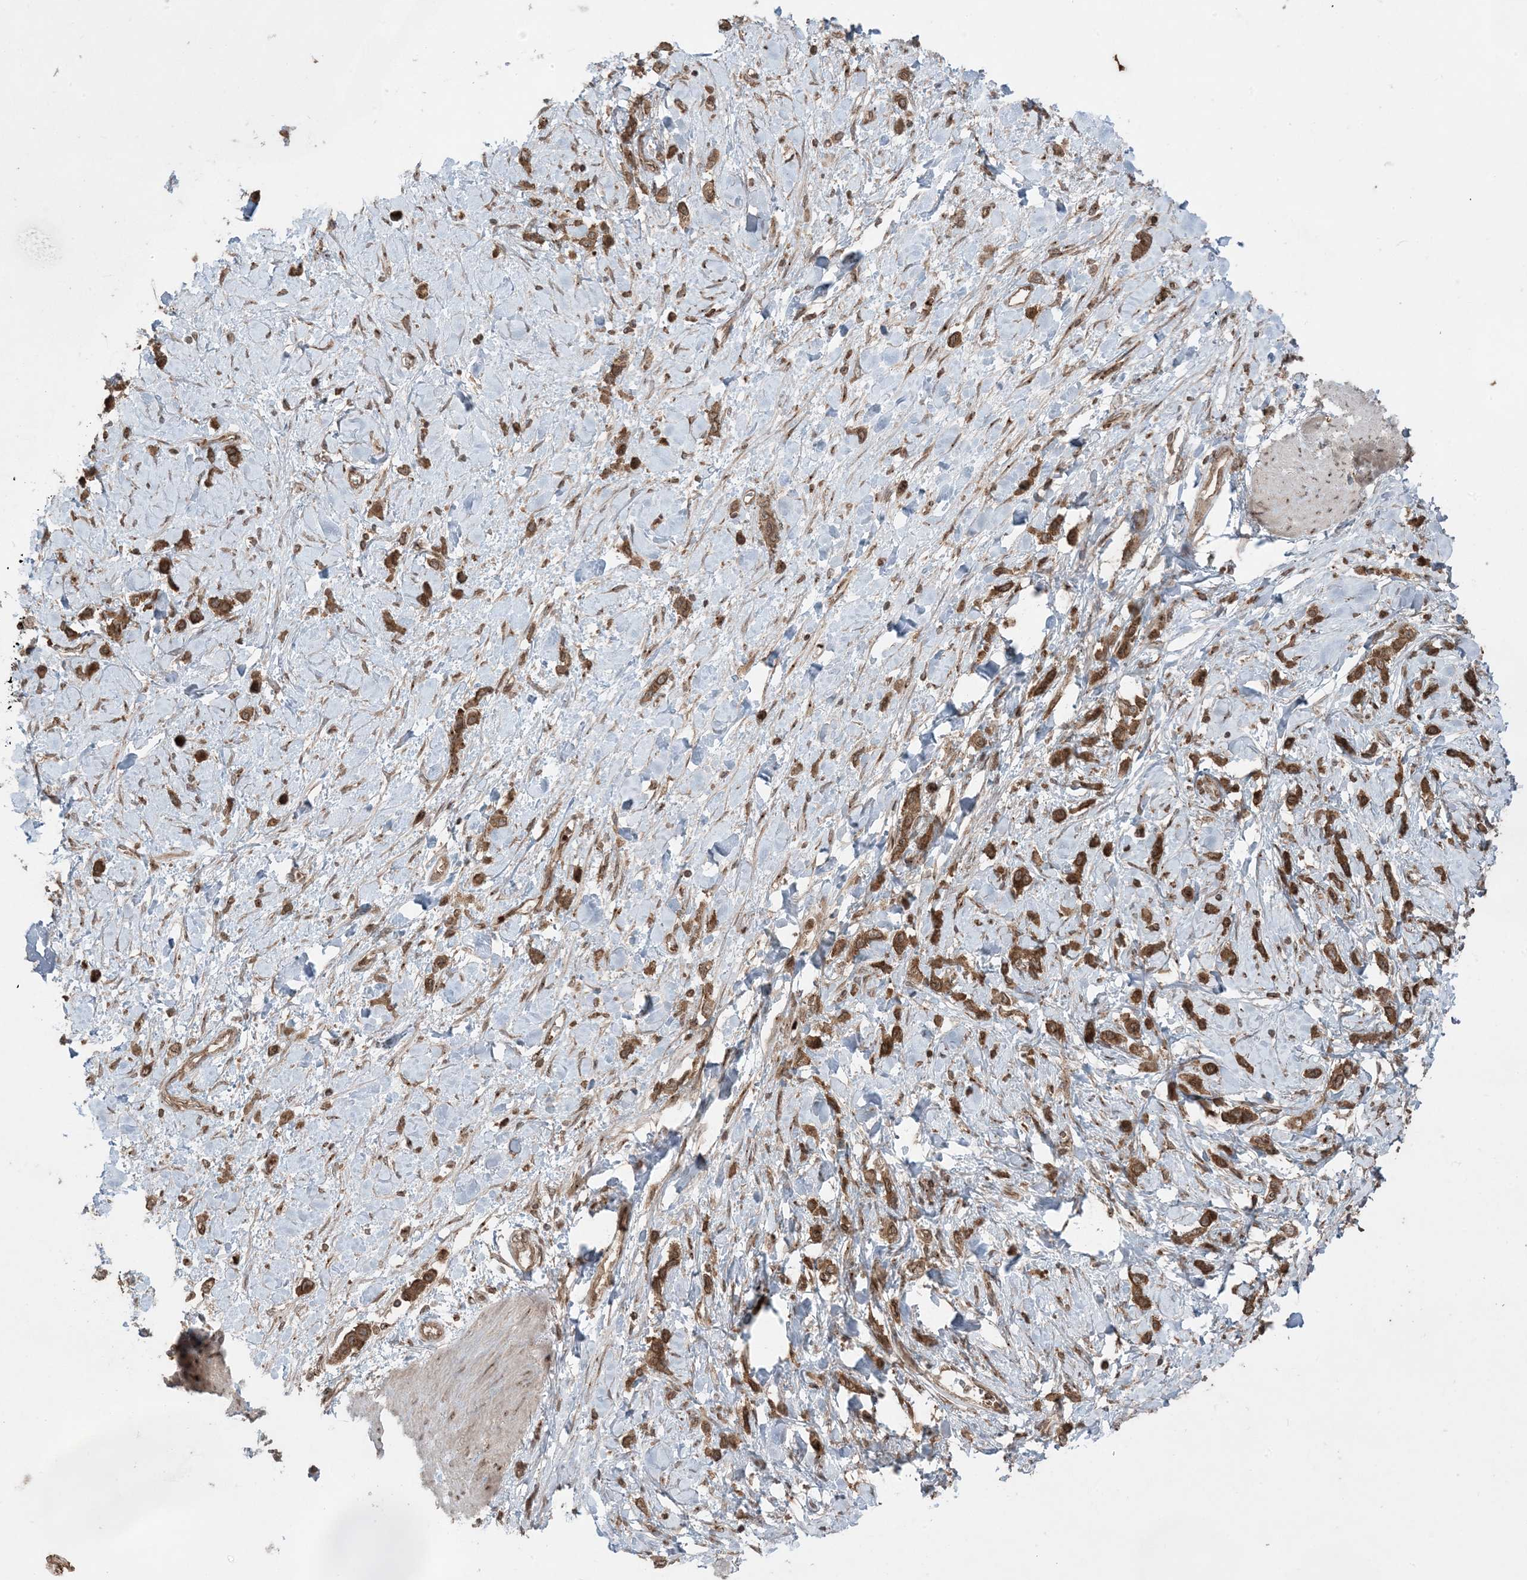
{"staining": {"intensity": "strong", "quantity": ">75%", "location": "cytoplasmic/membranous"}, "tissue": "stomach cancer", "cell_type": "Tumor cells", "image_type": "cancer", "snomed": [{"axis": "morphology", "description": "Normal tissue, NOS"}, {"axis": "morphology", "description": "Adenocarcinoma, NOS"}, {"axis": "topography", "description": "Stomach, upper"}, {"axis": "topography", "description": "Stomach"}], "caption": "Human stomach adenocarcinoma stained with a protein marker demonstrates strong staining in tumor cells.", "gene": "DDX19B", "patient": {"sex": "female", "age": 65}}